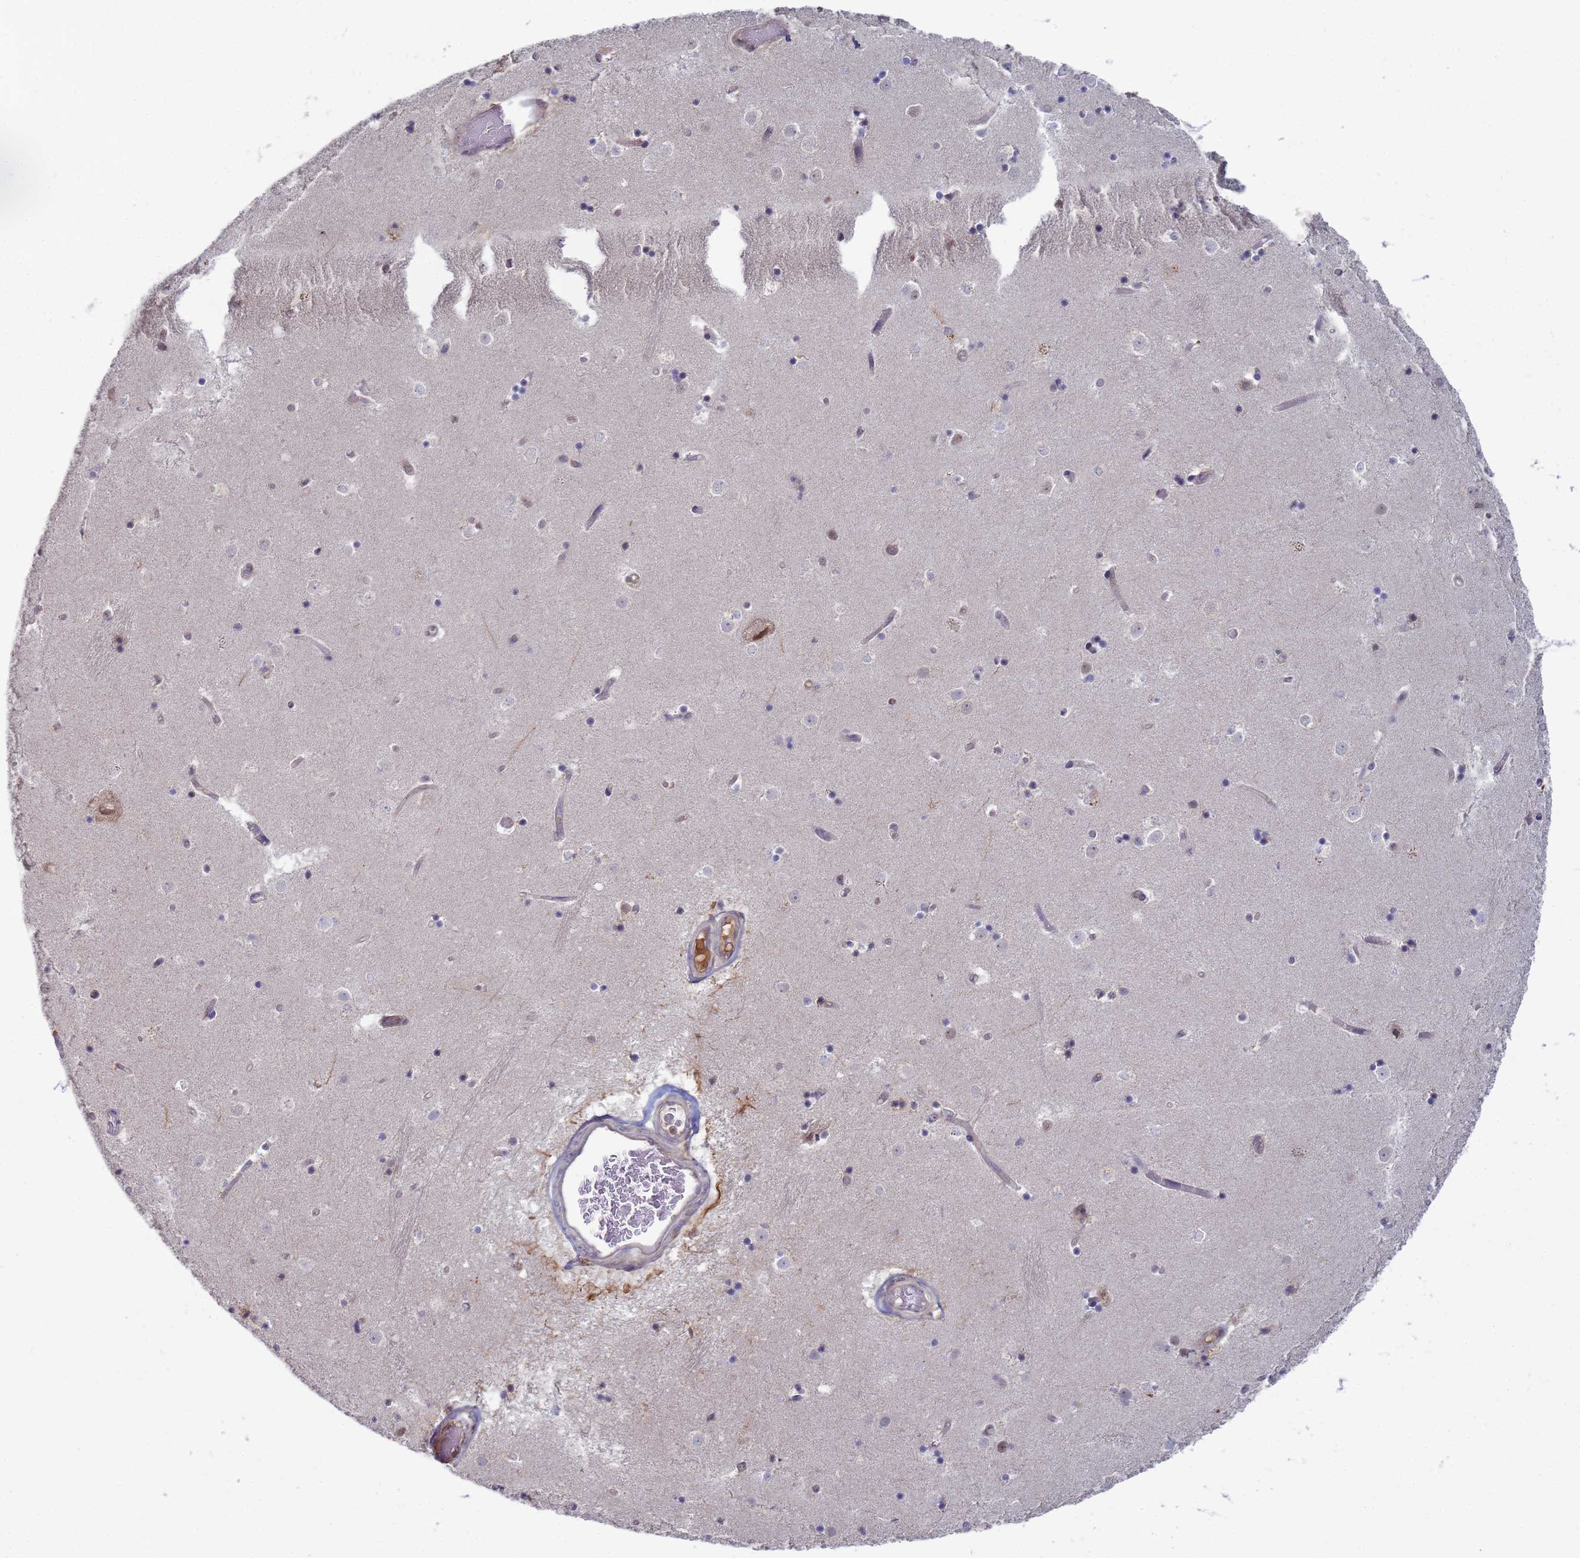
{"staining": {"intensity": "negative", "quantity": "none", "location": "none"}, "tissue": "caudate", "cell_type": "Glial cells", "image_type": "normal", "snomed": [{"axis": "morphology", "description": "Normal tissue, NOS"}, {"axis": "topography", "description": "Lateral ventricle wall"}], "caption": "Caudate stained for a protein using immunohistochemistry demonstrates no staining glial cells.", "gene": "SHARPIN", "patient": {"sex": "female", "age": 52}}